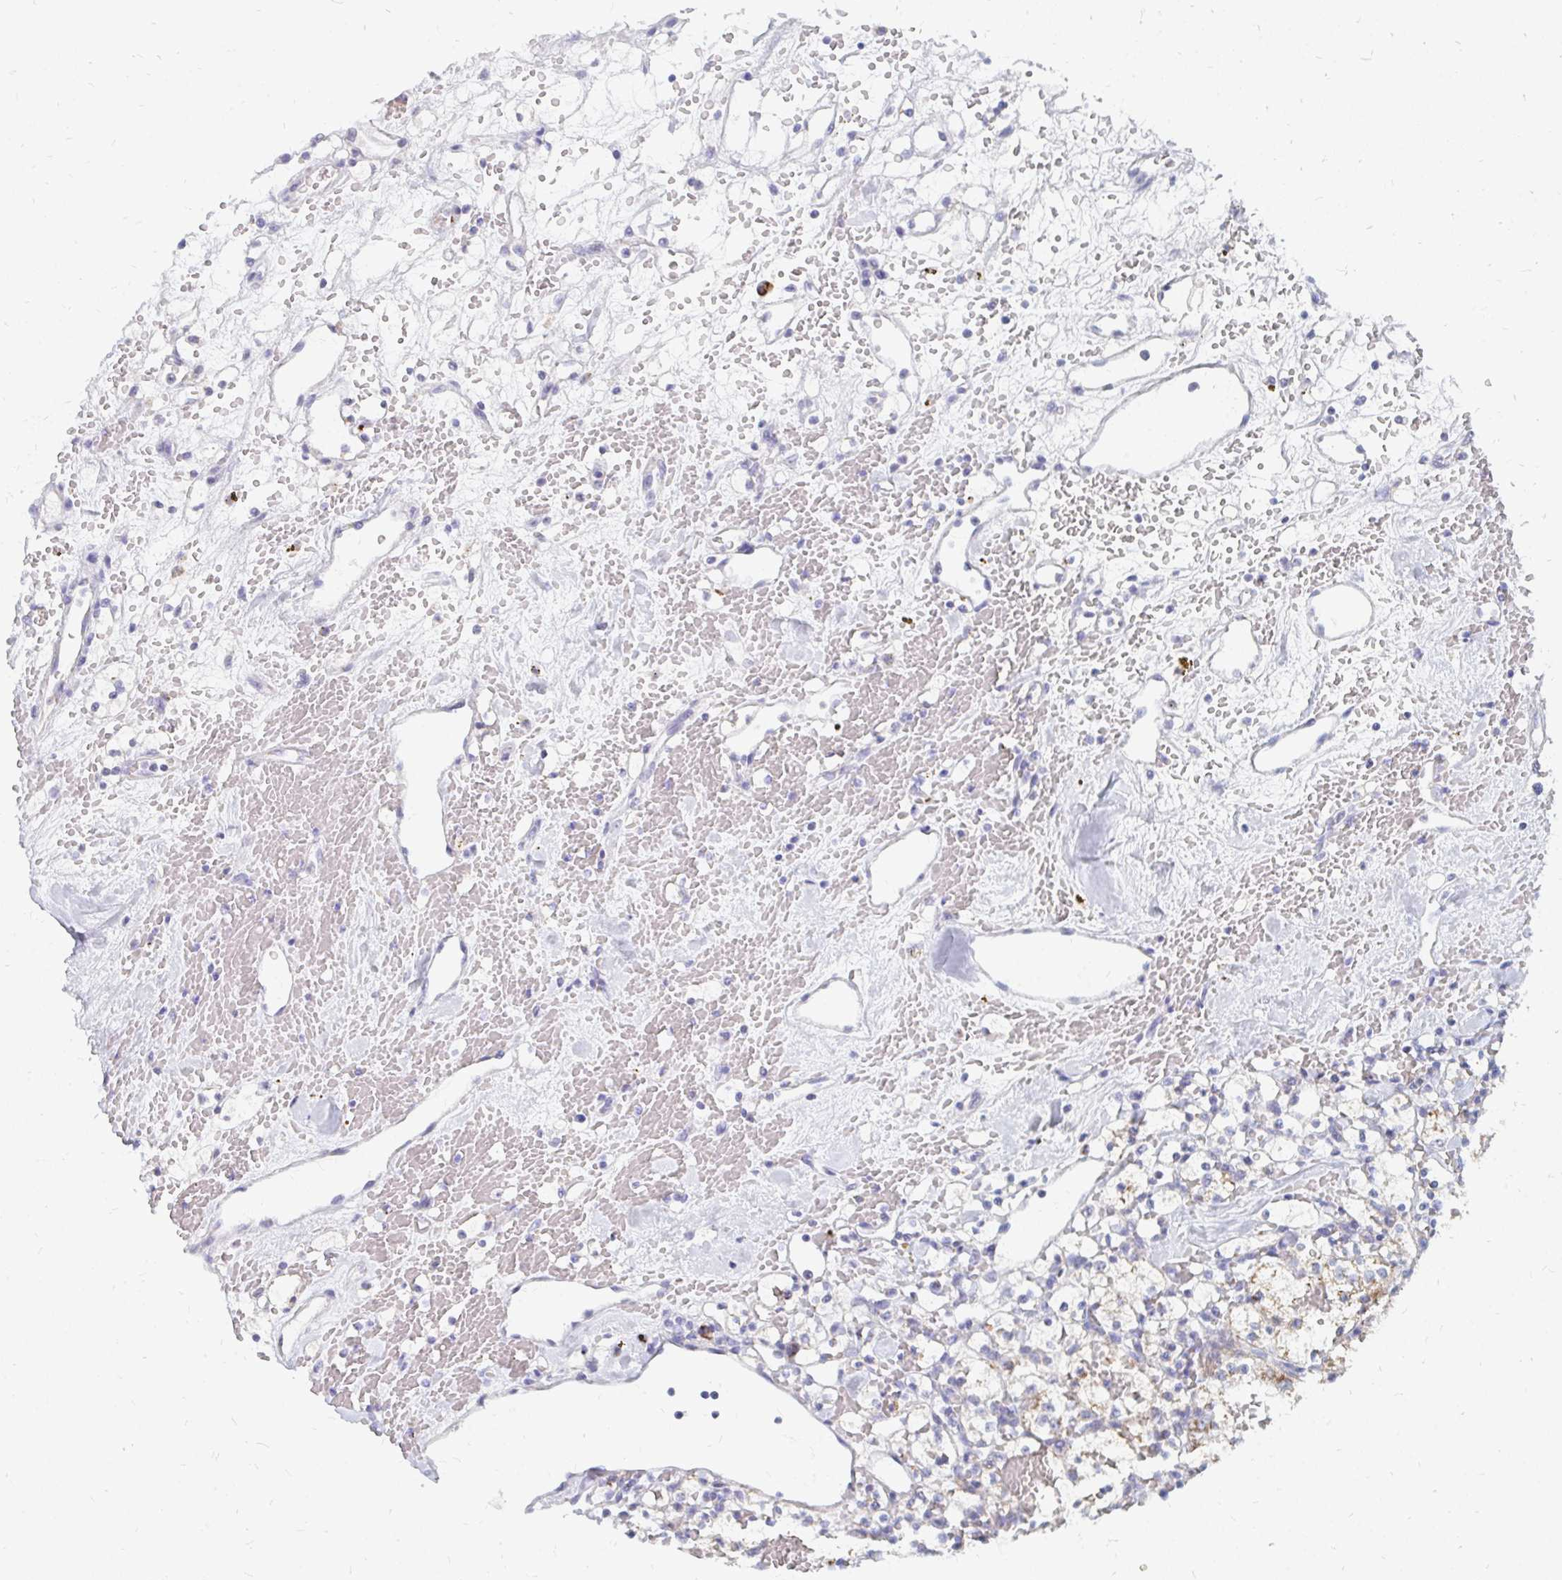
{"staining": {"intensity": "moderate", "quantity": "25%-75%", "location": "cytoplasmic/membranous"}, "tissue": "renal cancer", "cell_type": "Tumor cells", "image_type": "cancer", "snomed": [{"axis": "morphology", "description": "Adenocarcinoma, NOS"}, {"axis": "topography", "description": "Kidney"}], "caption": "Tumor cells exhibit medium levels of moderate cytoplasmic/membranous positivity in approximately 25%-75% of cells in human renal cancer (adenocarcinoma). Immunohistochemistry stains the protein in brown and the nuclei are stained blue.", "gene": "OR10V1", "patient": {"sex": "female", "age": 60}}